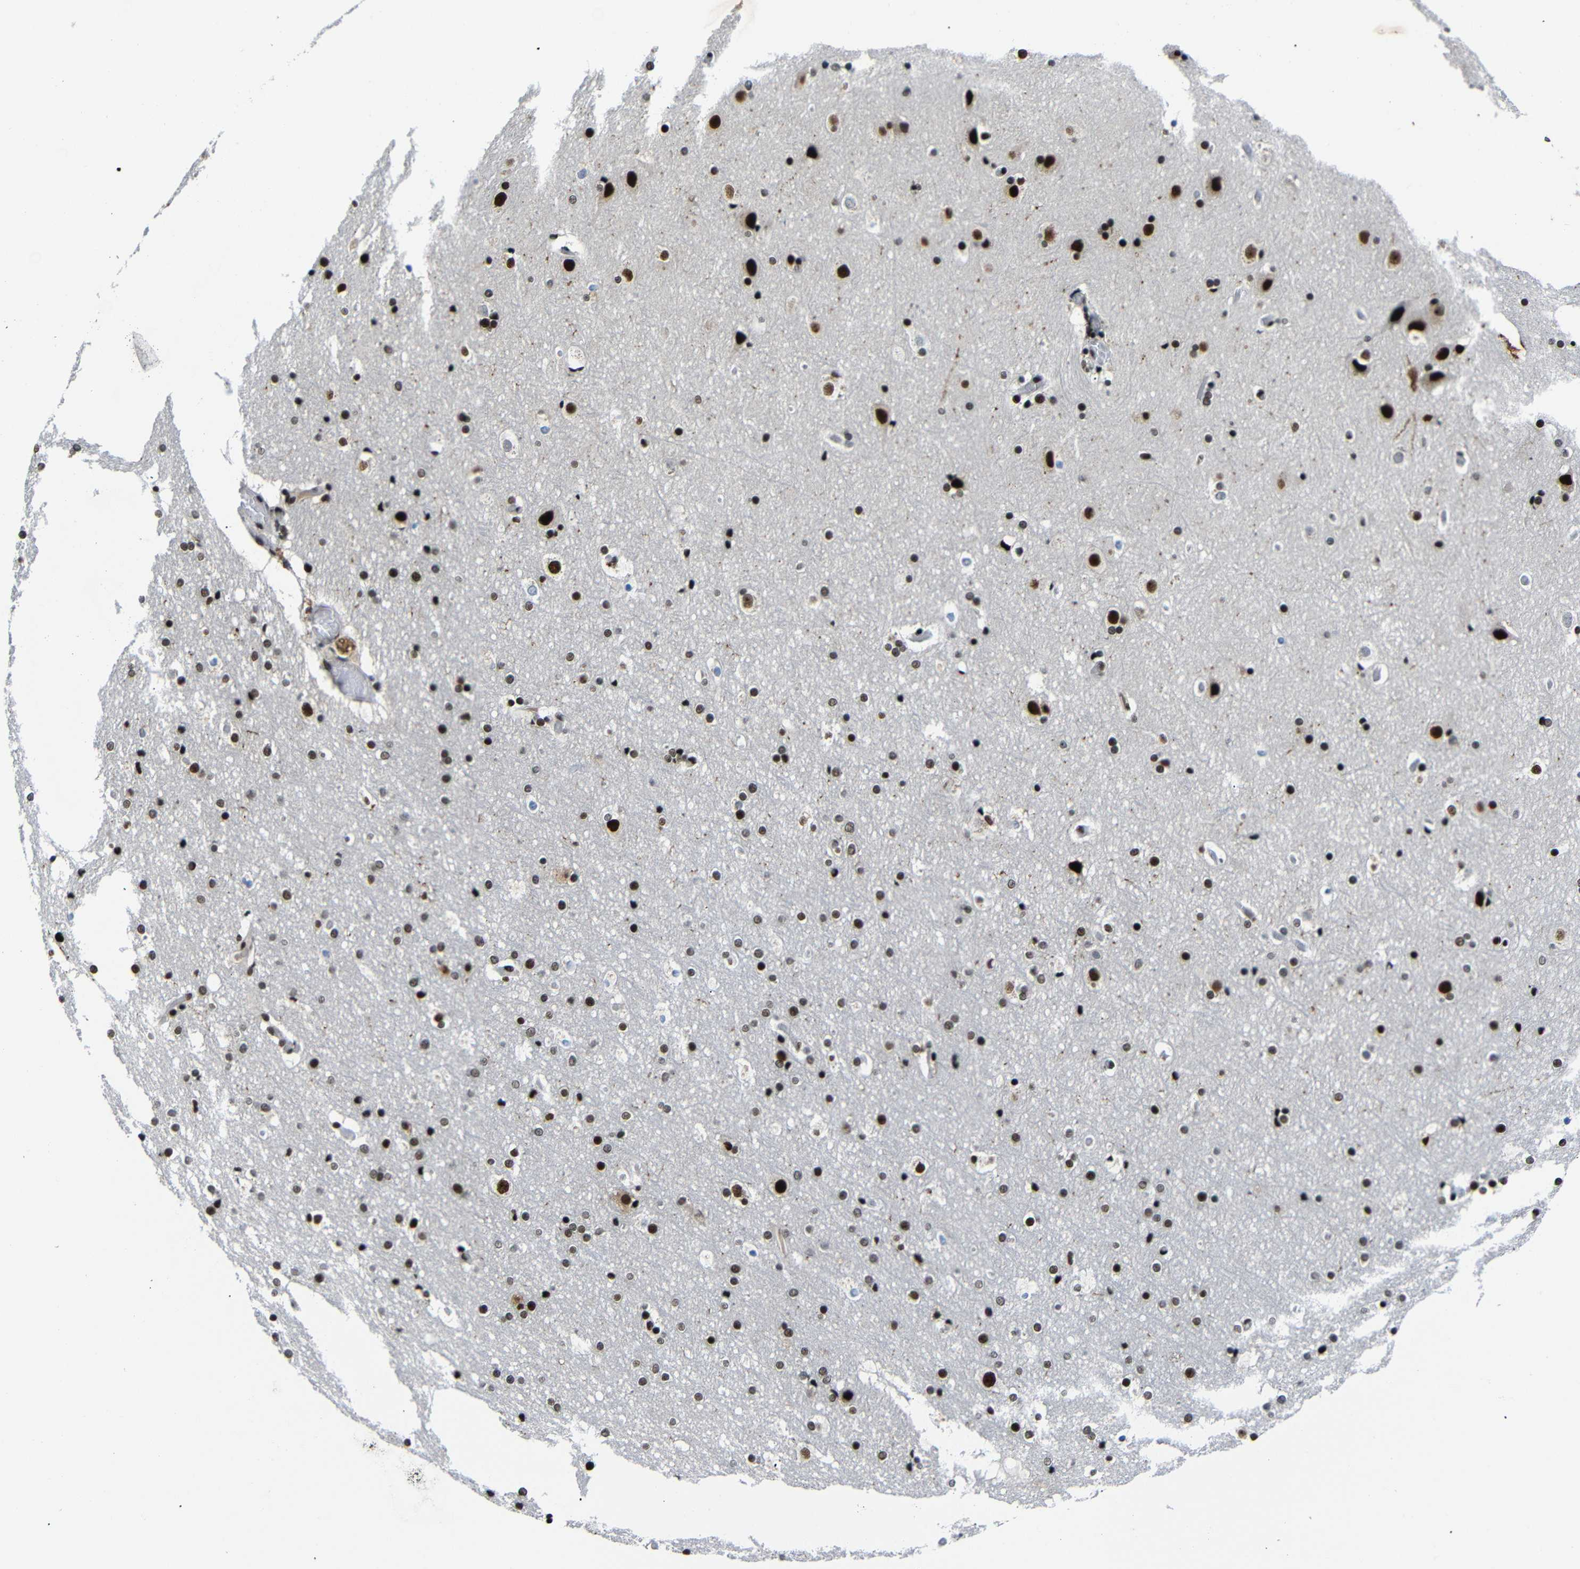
{"staining": {"intensity": "strong", "quantity": ">75%", "location": "nuclear"}, "tissue": "cerebral cortex", "cell_type": "Endothelial cells", "image_type": "normal", "snomed": [{"axis": "morphology", "description": "Normal tissue, NOS"}, {"axis": "topography", "description": "Cerebral cortex"}], "caption": "Cerebral cortex stained with DAB immunohistochemistry (IHC) exhibits high levels of strong nuclear expression in about >75% of endothelial cells.", "gene": "SETDB2", "patient": {"sex": "male", "age": 57}}